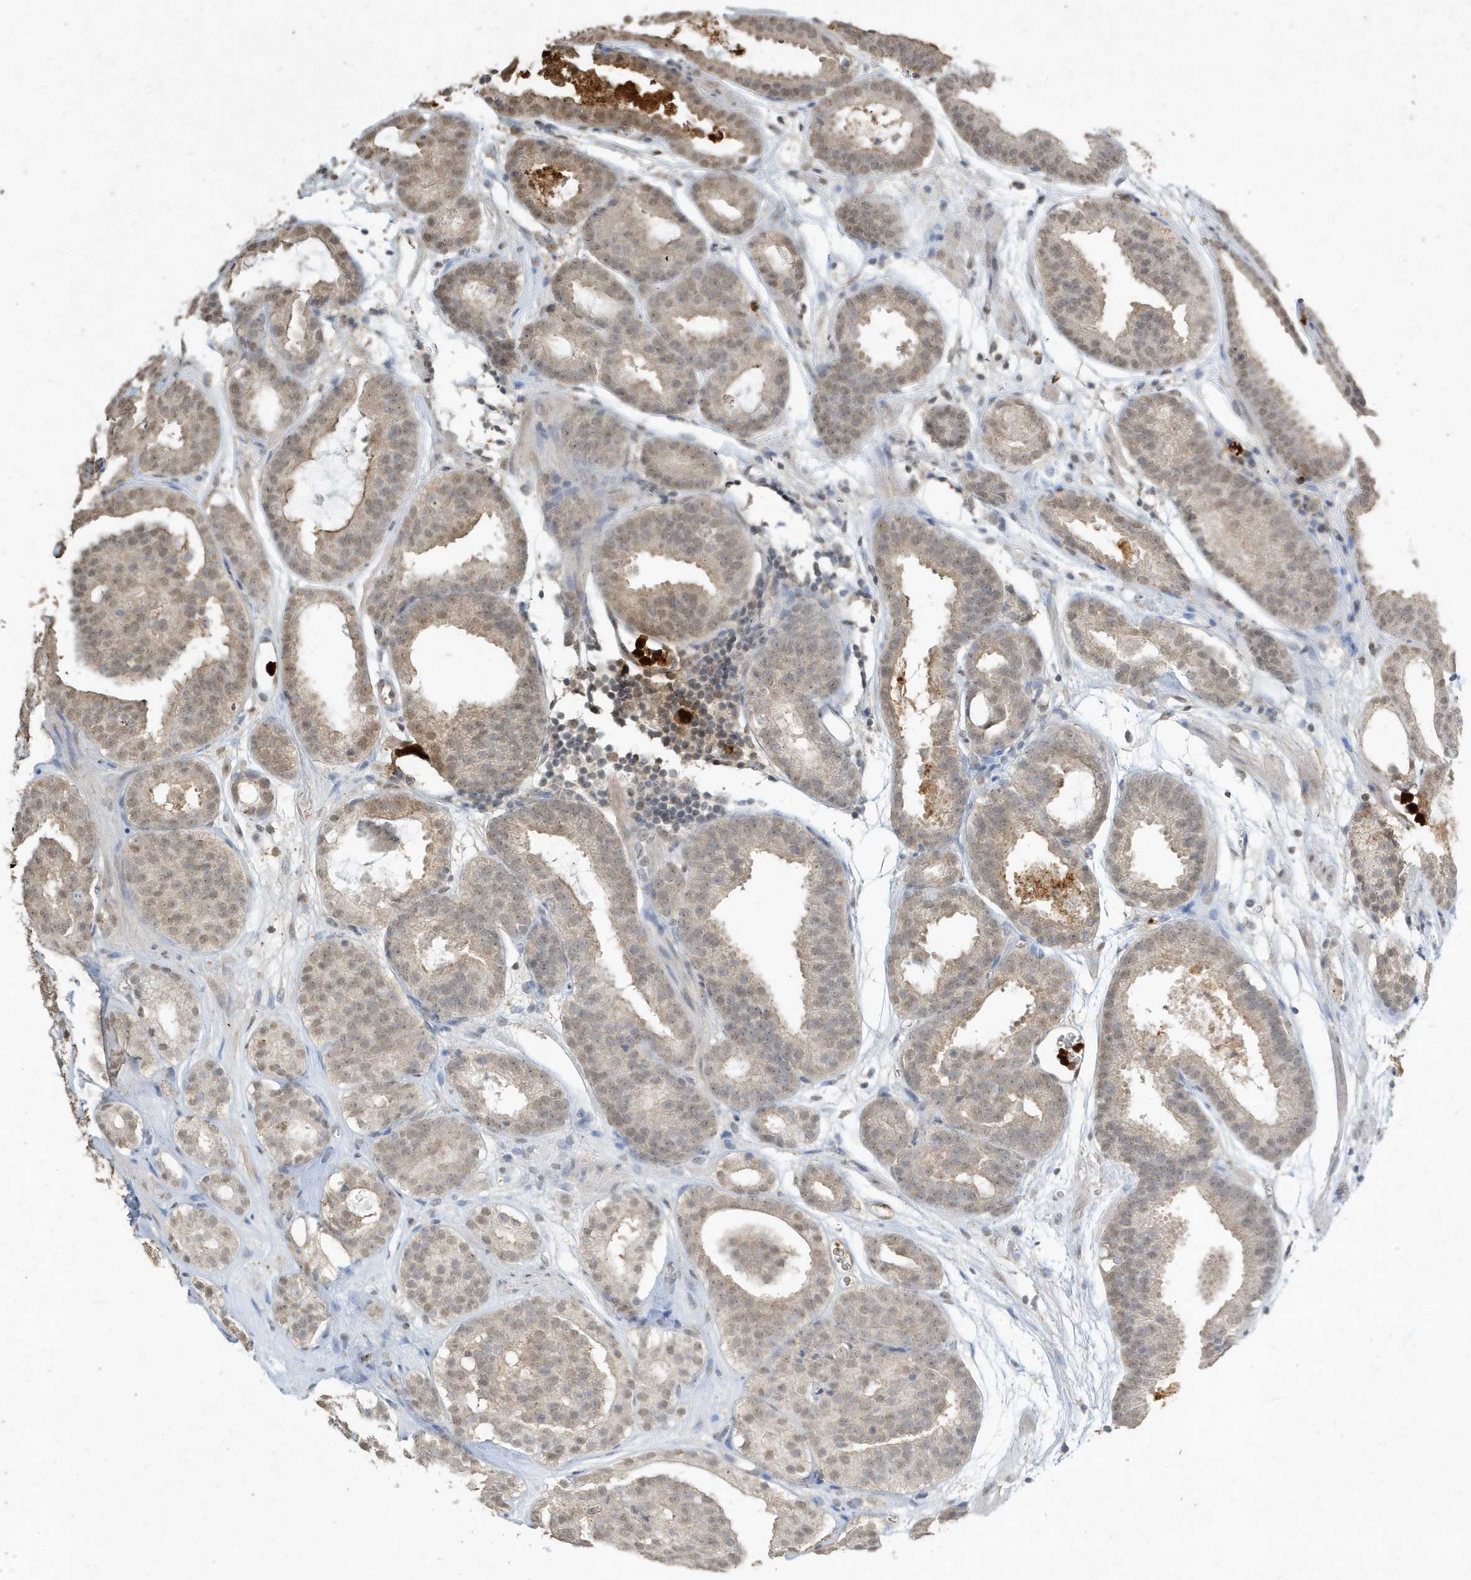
{"staining": {"intensity": "weak", "quantity": ">75%", "location": "nuclear"}, "tissue": "prostate cancer", "cell_type": "Tumor cells", "image_type": "cancer", "snomed": [{"axis": "morphology", "description": "Adenocarcinoma, Low grade"}, {"axis": "topography", "description": "Prostate"}], "caption": "Brown immunohistochemical staining in human prostate low-grade adenocarcinoma reveals weak nuclear positivity in about >75% of tumor cells.", "gene": "DEFA1", "patient": {"sex": "male", "age": 69}}